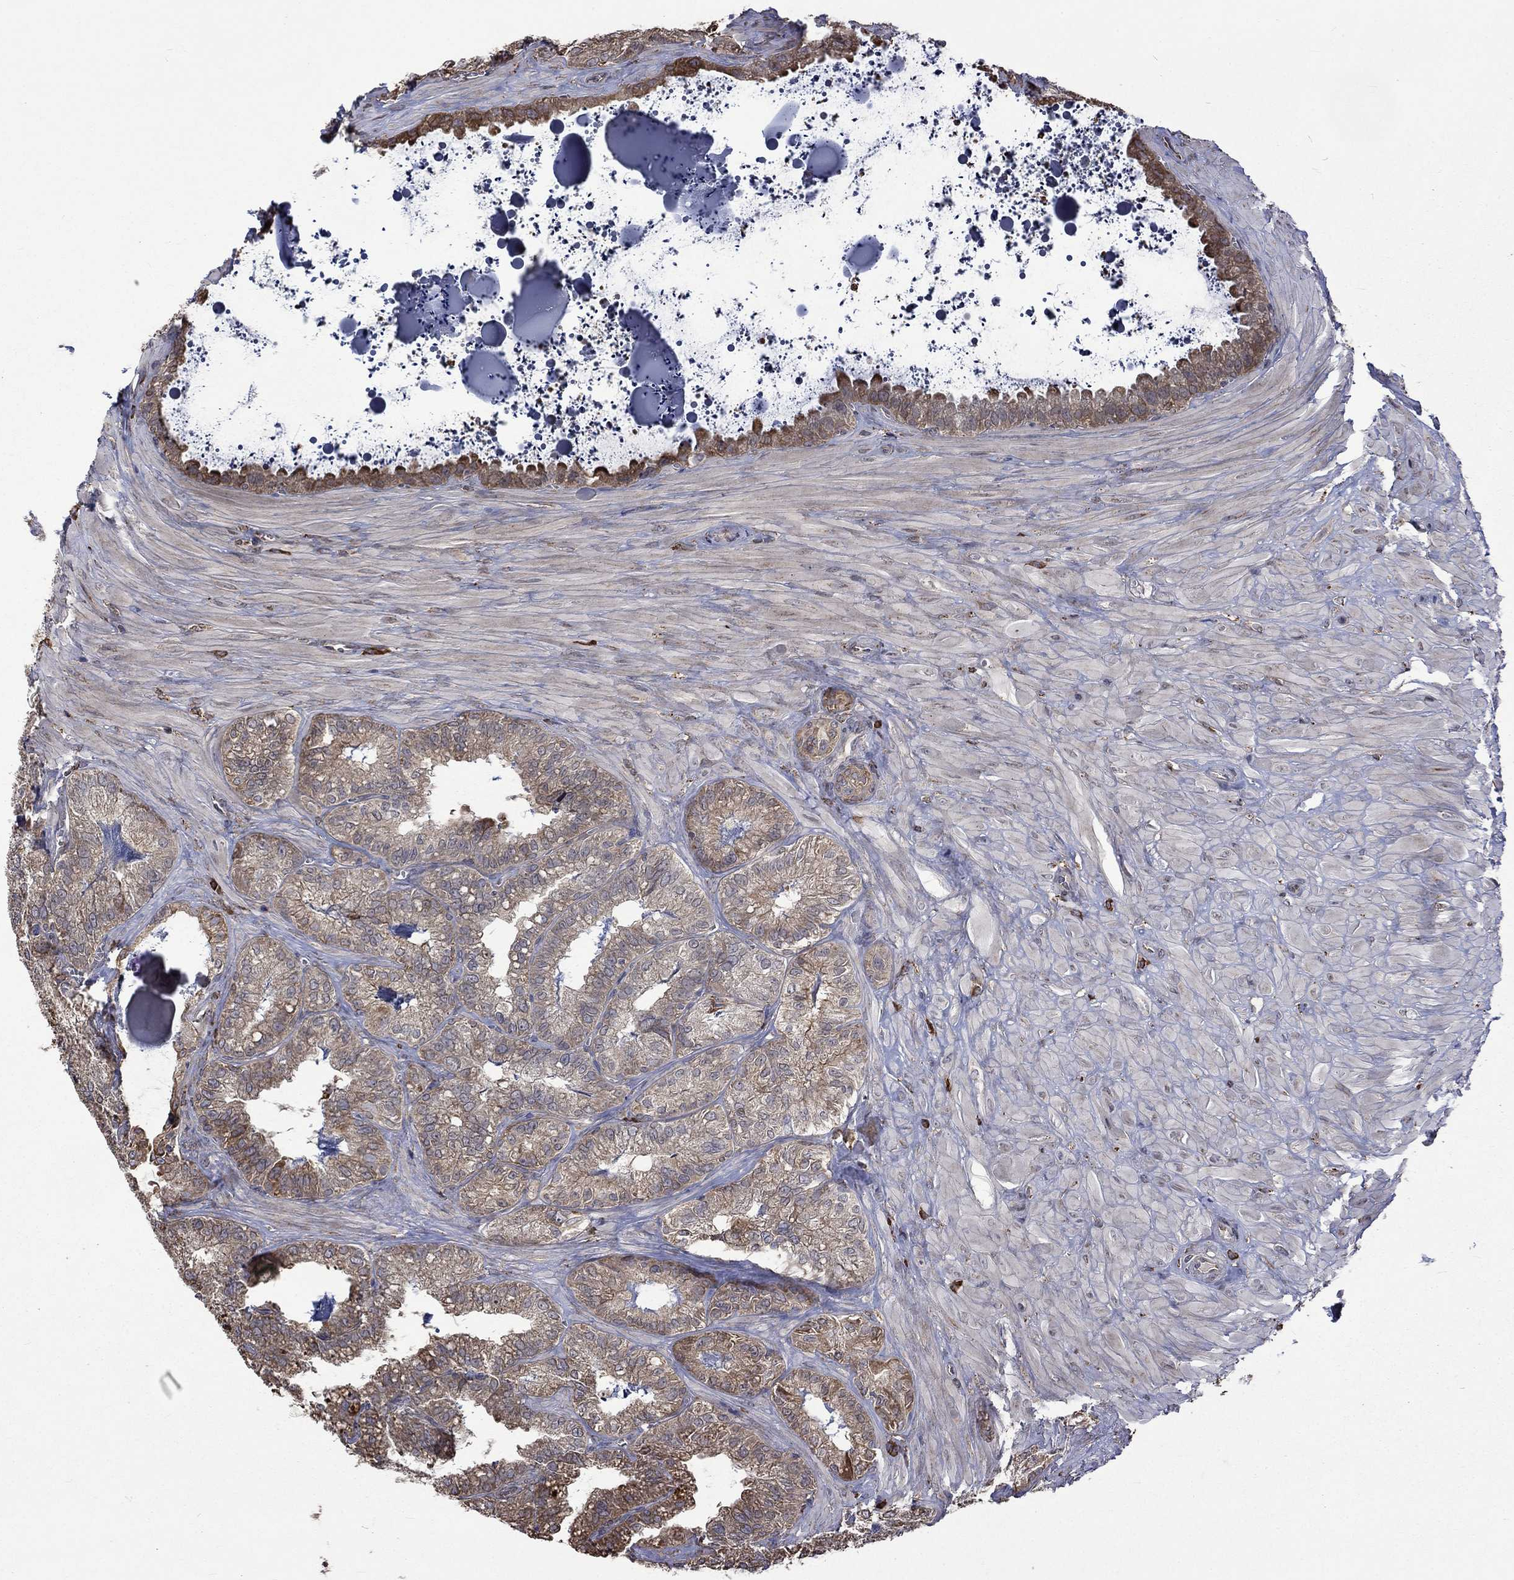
{"staining": {"intensity": "moderate", "quantity": "<25%", "location": "cytoplasmic/membranous"}, "tissue": "seminal vesicle", "cell_type": "Glandular cells", "image_type": "normal", "snomed": [{"axis": "morphology", "description": "Normal tissue, NOS"}, {"axis": "topography", "description": "Seminal veicle"}], "caption": "Protein expression analysis of benign human seminal vesicle reveals moderate cytoplasmic/membranous staining in about <25% of glandular cells. The protein of interest is shown in brown color, while the nuclei are stained blue.", "gene": "ESRRA", "patient": {"sex": "male", "age": 57}}